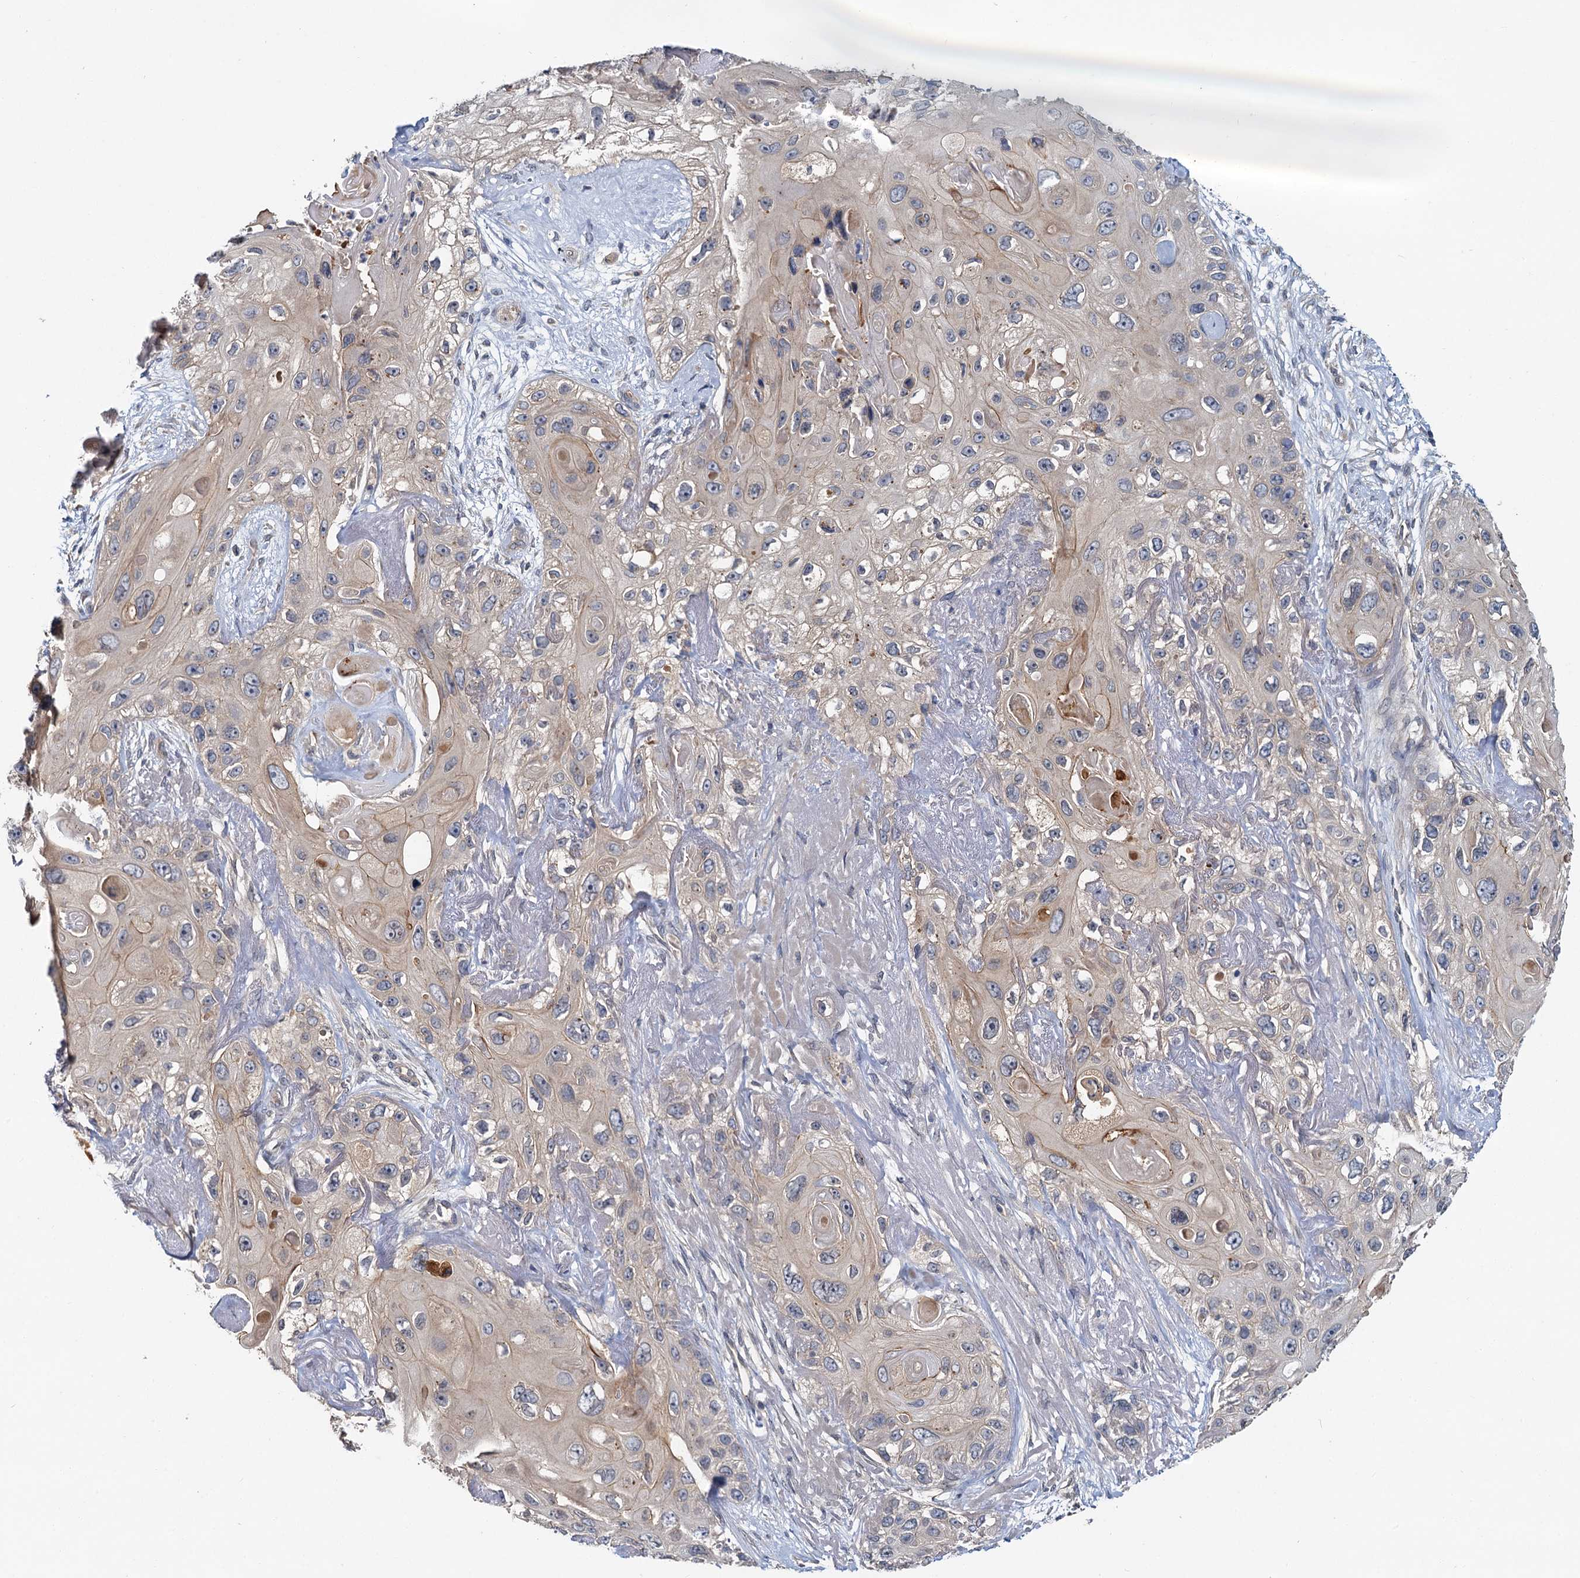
{"staining": {"intensity": "weak", "quantity": "<25%", "location": "cytoplasmic/membranous"}, "tissue": "skin cancer", "cell_type": "Tumor cells", "image_type": "cancer", "snomed": [{"axis": "morphology", "description": "Normal tissue, NOS"}, {"axis": "morphology", "description": "Squamous cell carcinoma, NOS"}, {"axis": "topography", "description": "Skin"}], "caption": "Tumor cells are negative for brown protein staining in squamous cell carcinoma (skin).", "gene": "ZNF324", "patient": {"sex": "male", "age": 72}}